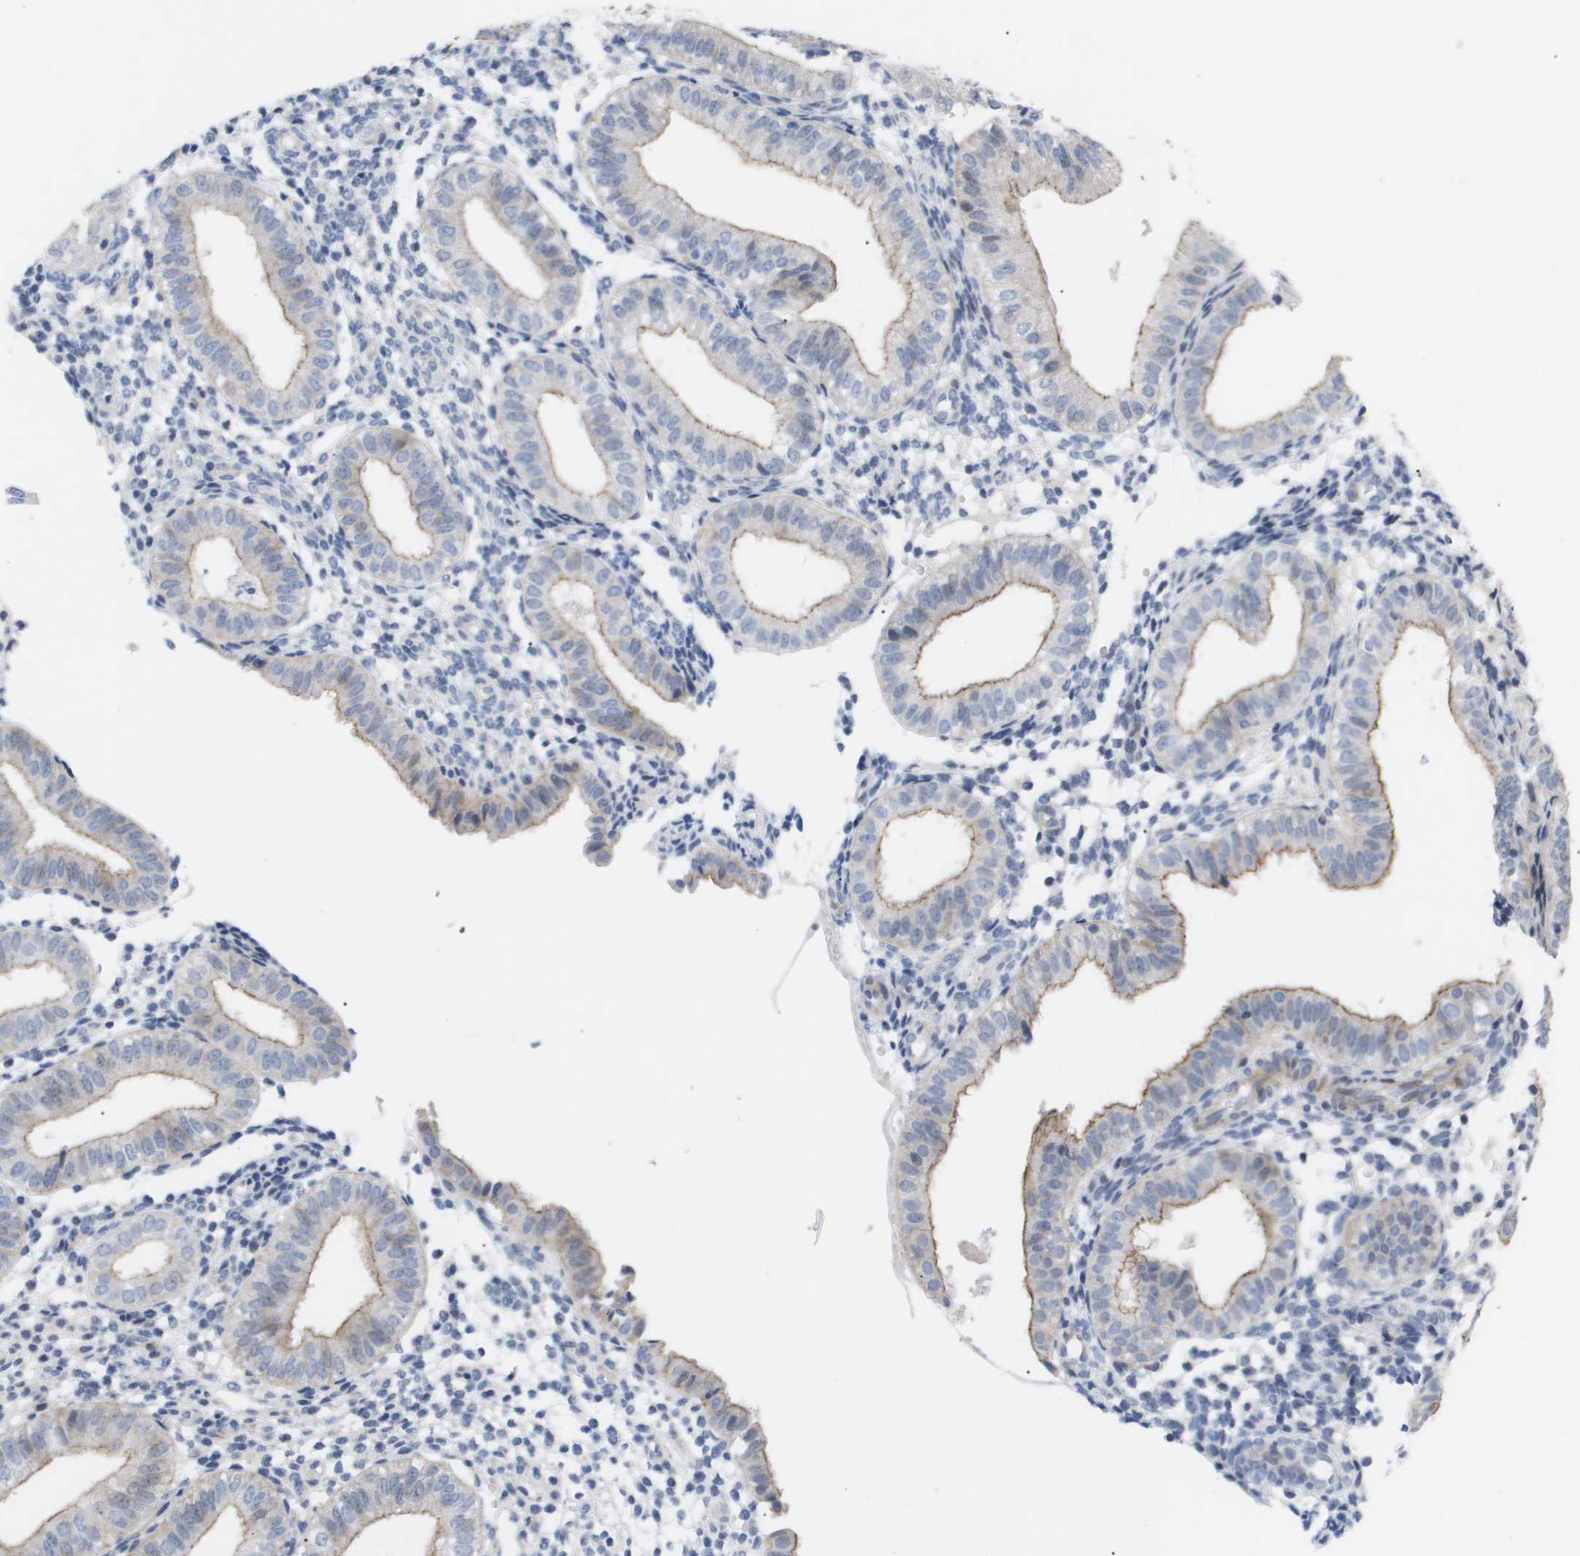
{"staining": {"intensity": "negative", "quantity": "none", "location": "none"}, "tissue": "endometrium", "cell_type": "Cells in endometrial stroma", "image_type": "normal", "snomed": [{"axis": "morphology", "description": "Normal tissue, NOS"}, {"axis": "topography", "description": "Endometrium"}], "caption": "Immunohistochemistry photomicrograph of normal endometrium: endometrium stained with DAB (3,3'-diaminobenzidine) demonstrates no significant protein staining in cells in endometrial stroma.", "gene": "CAV3", "patient": {"sex": "female", "age": 39}}